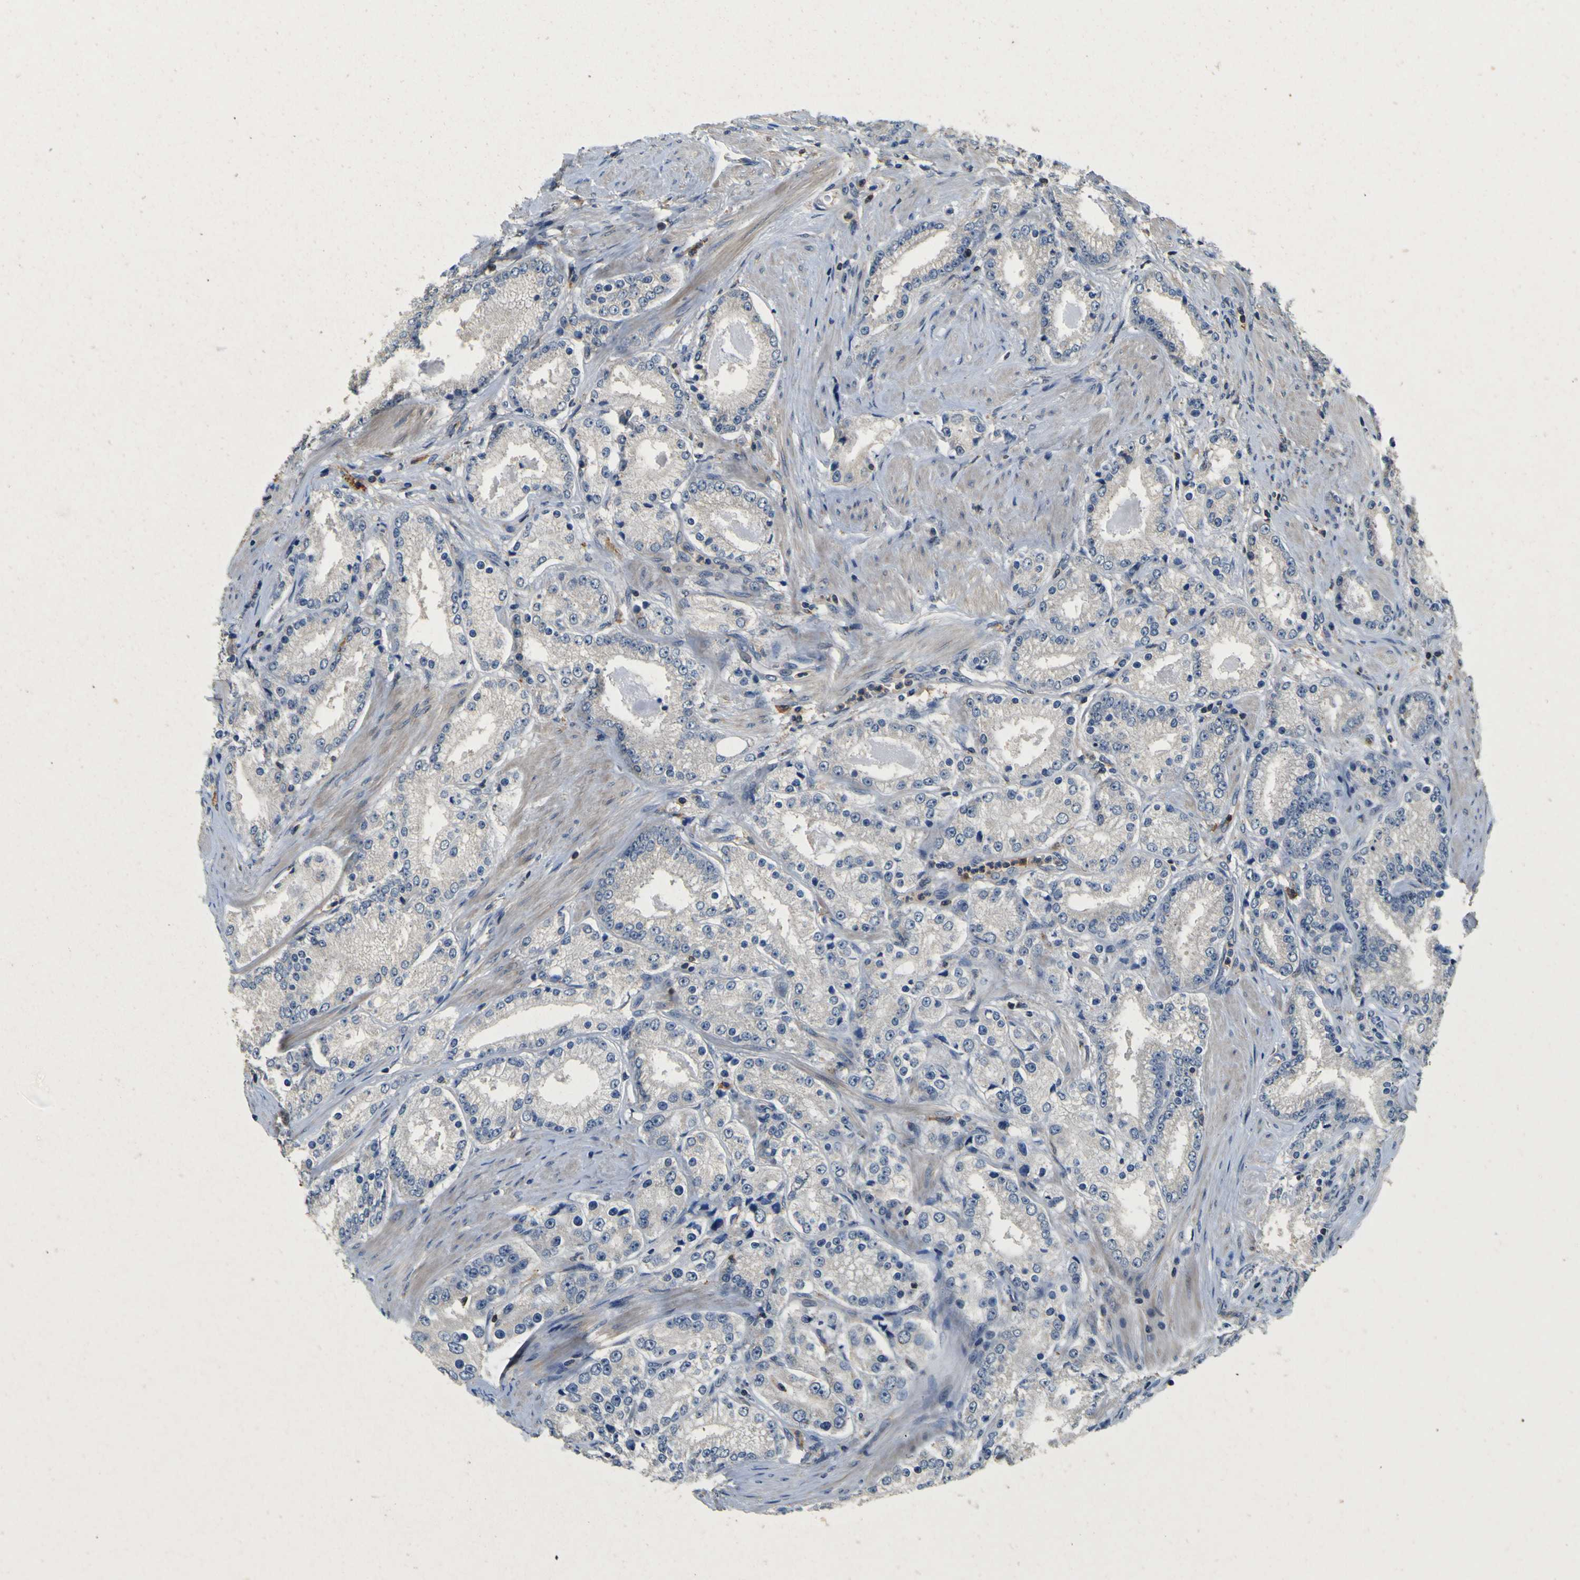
{"staining": {"intensity": "negative", "quantity": "none", "location": "none"}, "tissue": "prostate cancer", "cell_type": "Tumor cells", "image_type": "cancer", "snomed": [{"axis": "morphology", "description": "Adenocarcinoma, Low grade"}, {"axis": "topography", "description": "Prostate"}], "caption": "An image of human prostate cancer (adenocarcinoma (low-grade)) is negative for staining in tumor cells.", "gene": "TNIK", "patient": {"sex": "male", "age": 63}}